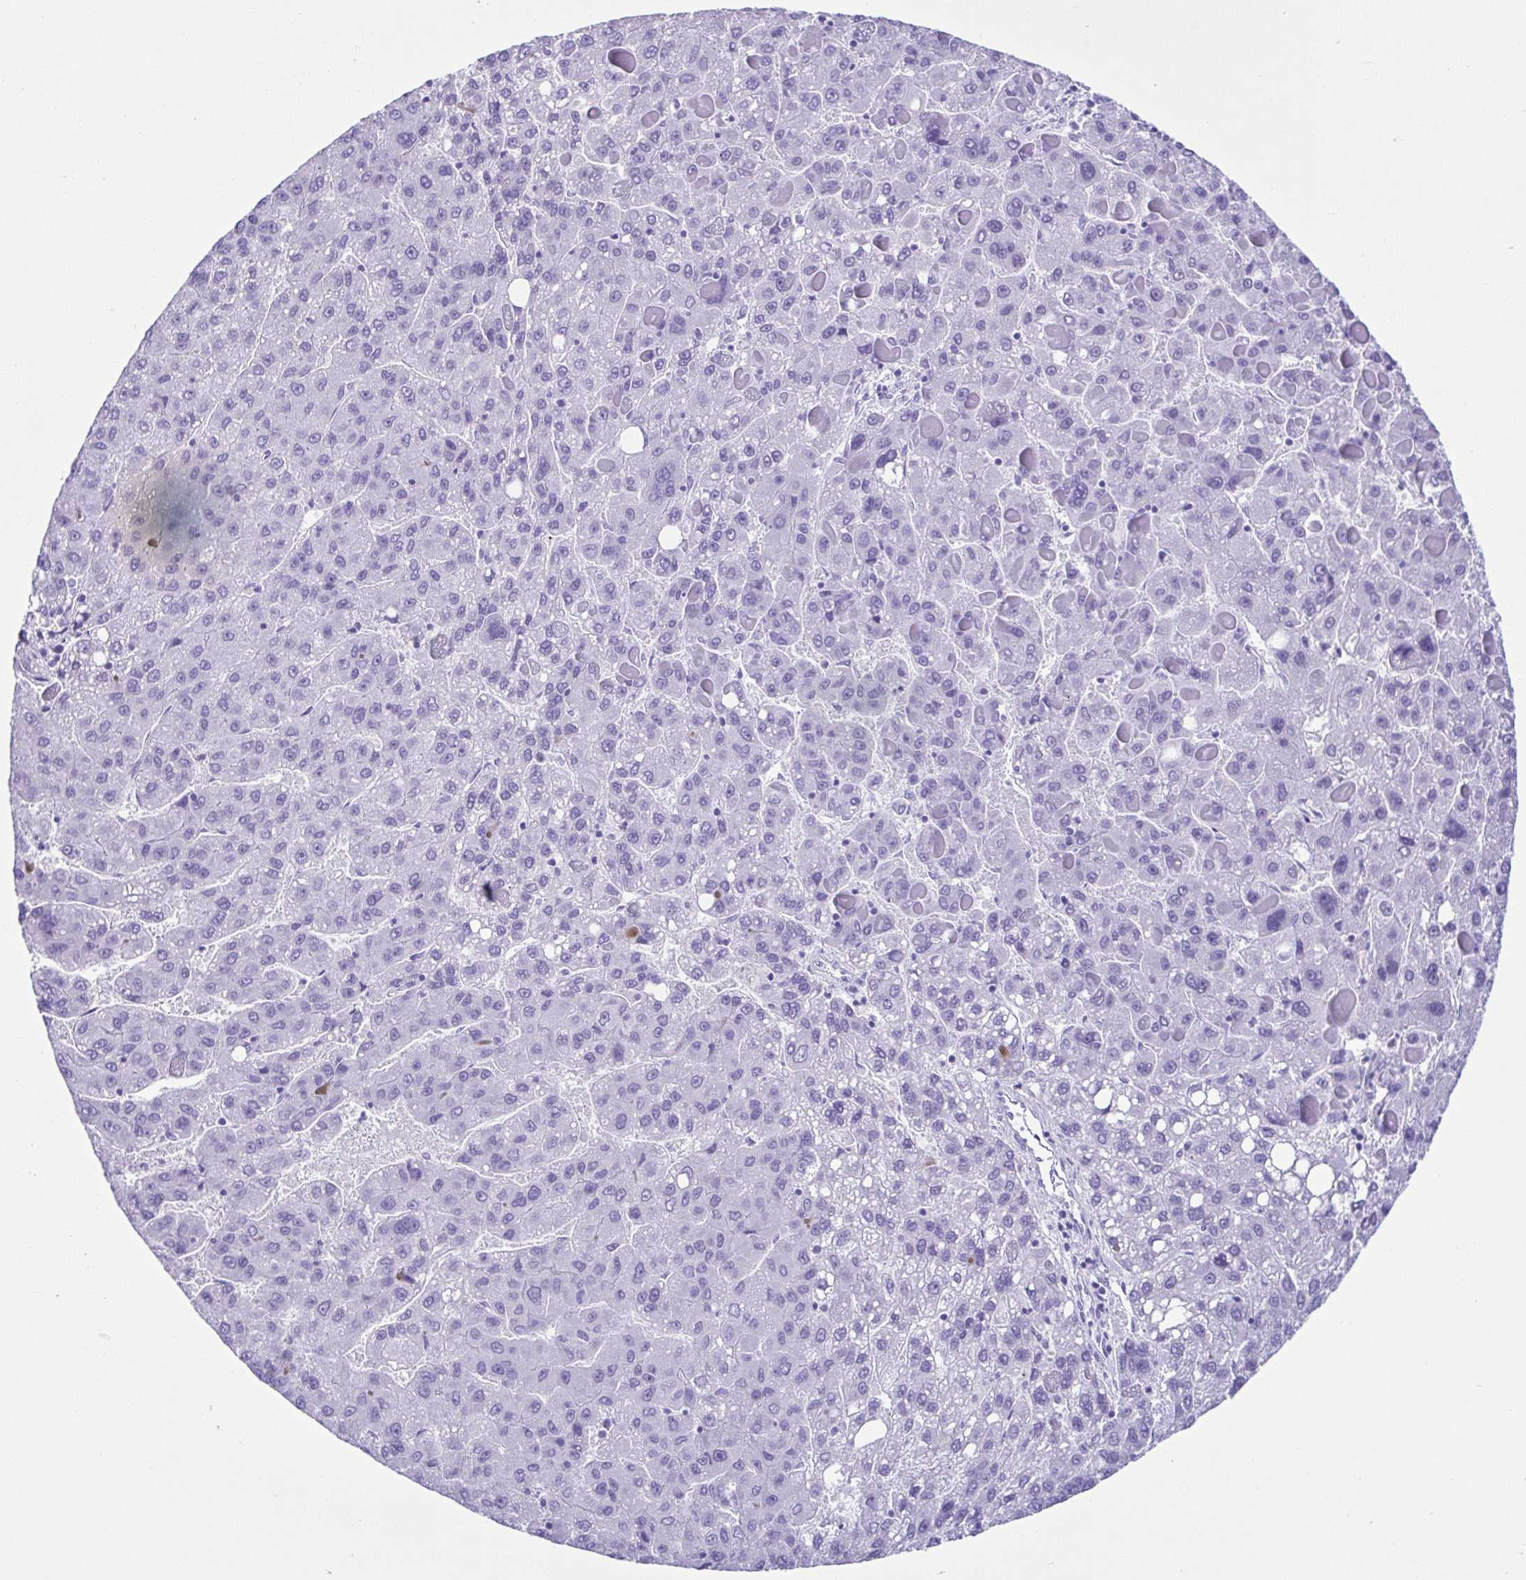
{"staining": {"intensity": "negative", "quantity": "none", "location": "none"}, "tissue": "liver cancer", "cell_type": "Tumor cells", "image_type": "cancer", "snomed": [{"axis": "morphology", "description": "Carcinoma, Hepatocellular, NOS"}, {"axis": "topography", "description": "Liver"}], "caption": "Tumor cells show no significant protein positivity in hepatocellular carcinoma (liver).", "gene": "ACTRT3", "patient": {"sex": "female", "age": 82}}